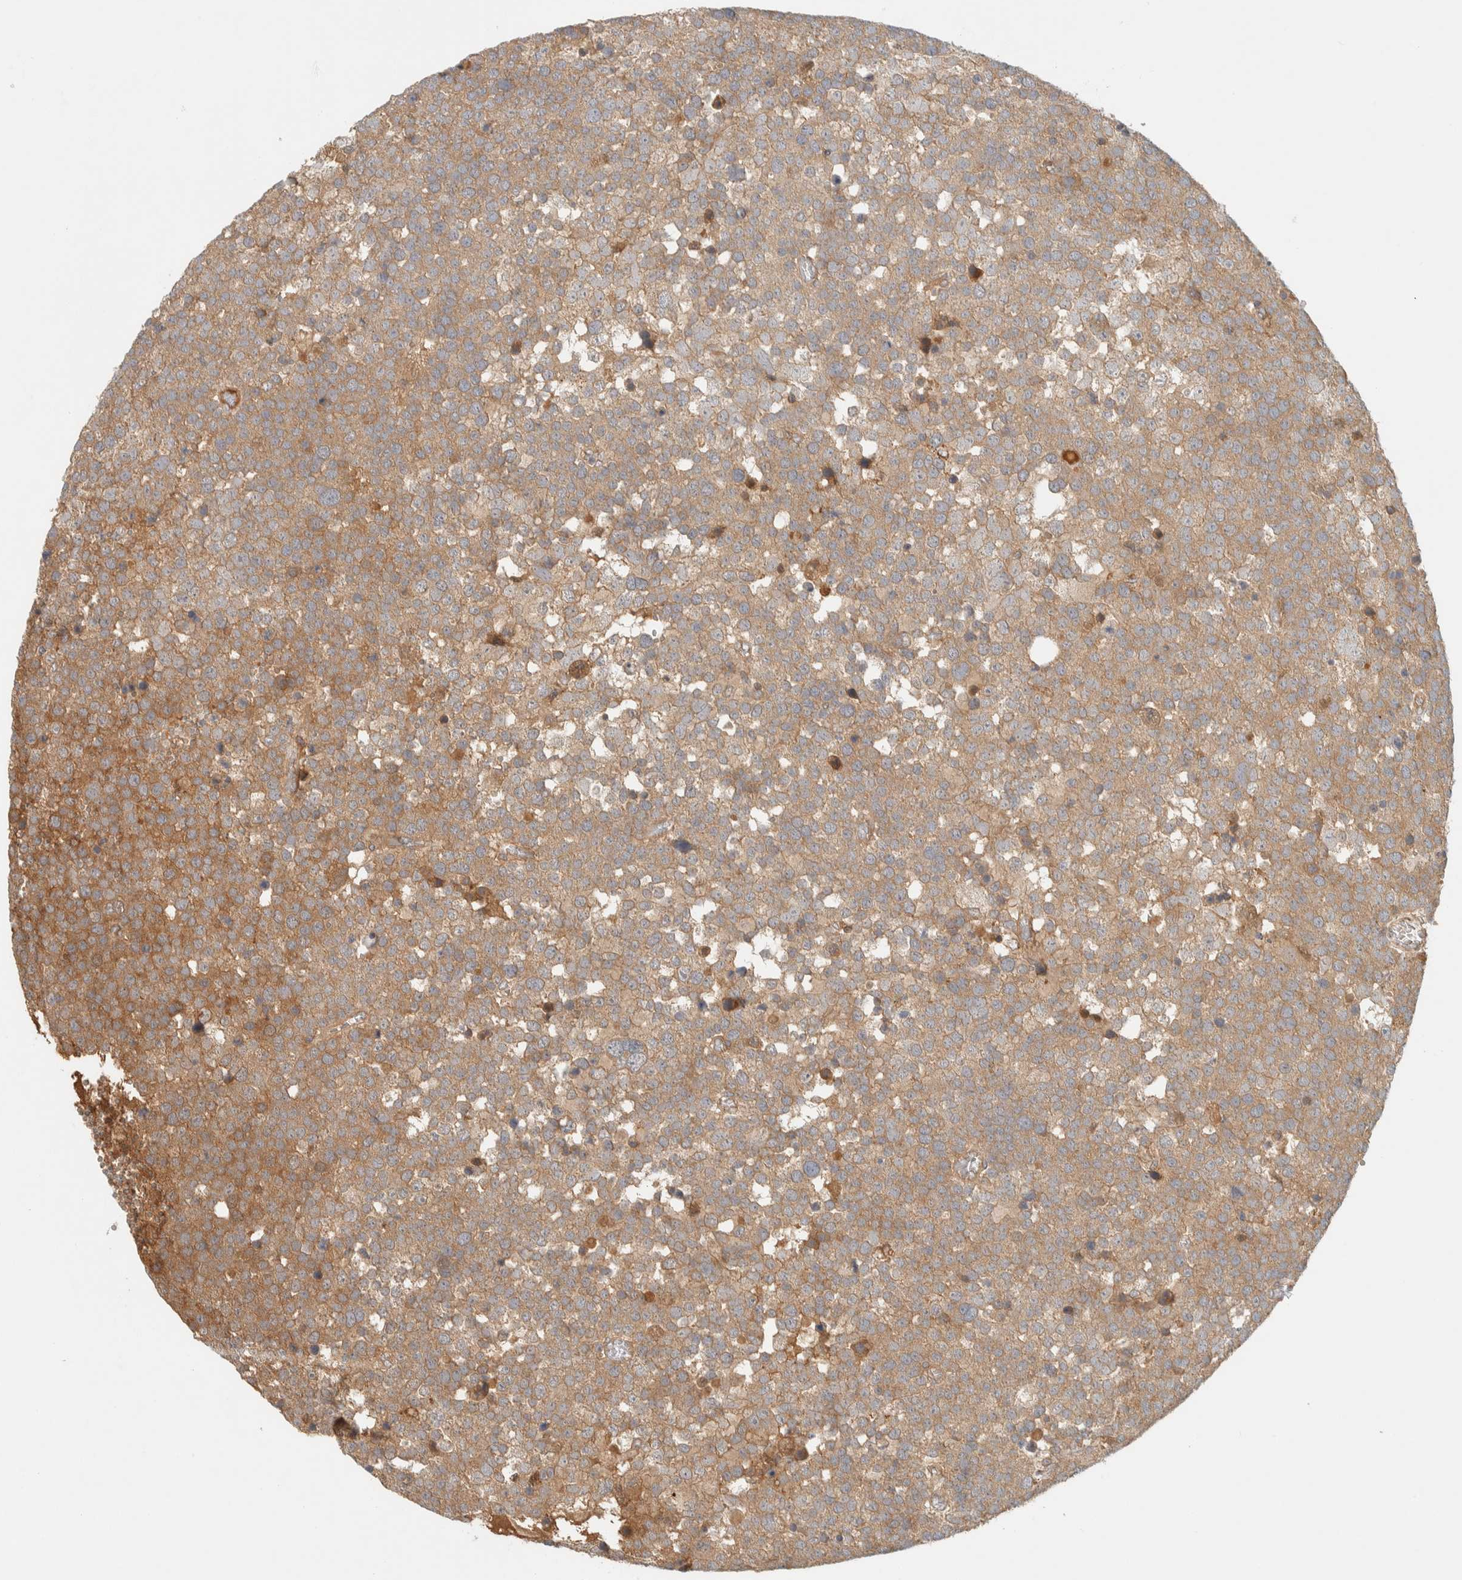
{"staining": {"intensity": "weak", "quantity": ">75%", "location": "cytoplasmic/membranous"}, "tissue": "testis cancer", "cell_type": "Tumor cells", "image_type": "cancer", "snomed": [{"axis": "morphology", "description": "Seminoma, NOS"}, {"axis": "topography", "description": "Testis"}], "caption": "This micrograph demonstrates testis cancer stained with immunohistochemistry to label a protein in brown. The cytoplasmic/membranous of tumor cells show weak positivity for the protein. Nuclei are counter-stained blue.", "gene": "FAM167A", "patient": {"sex": "male", "age": 71}}